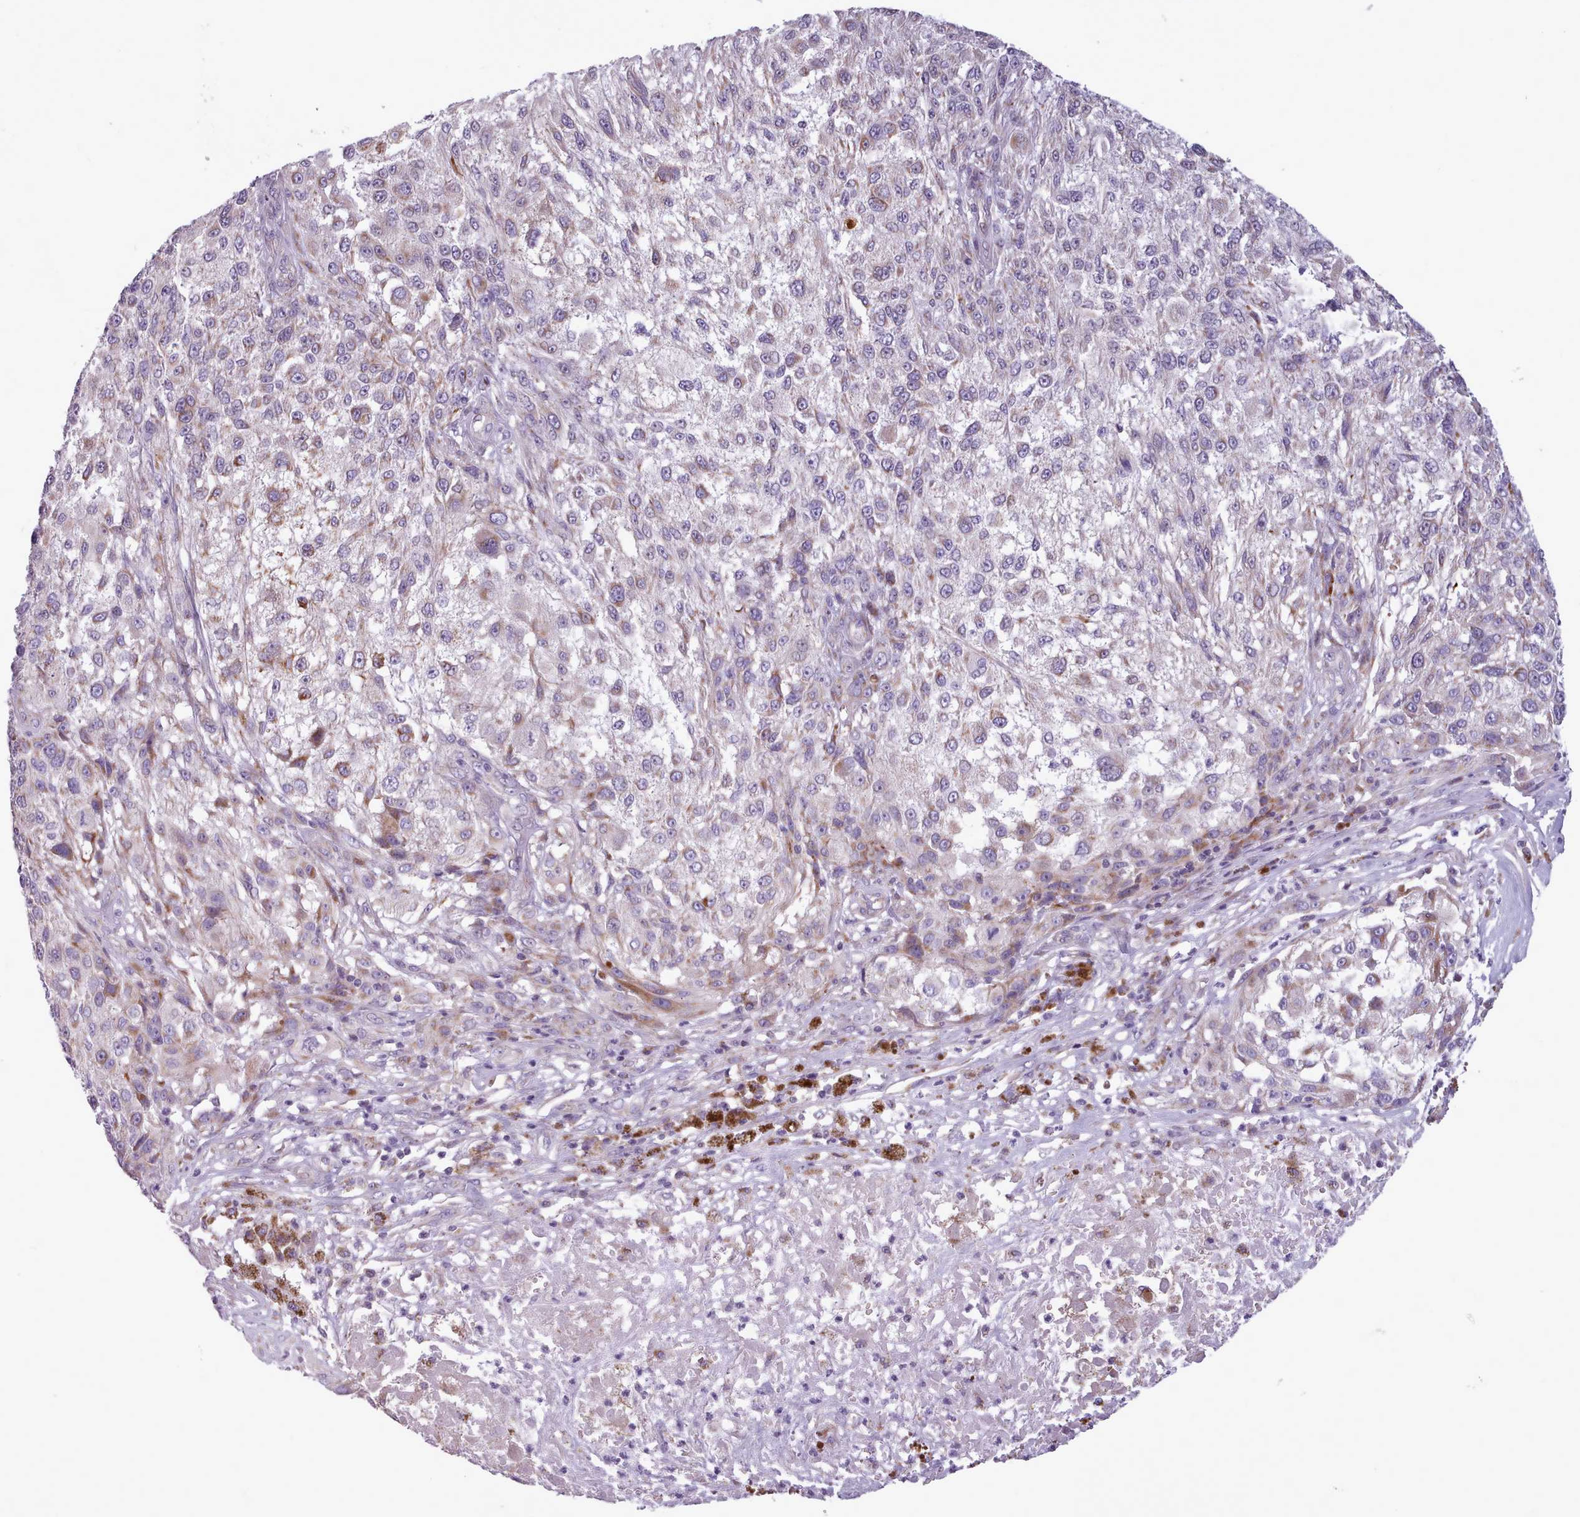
{"staining": {"intensity": "weak", "quantity": "<25%", "location": "cytoplasmic/membranous"}, "tissue": "melanoma", "cell_type": "Tumor cells", "image_type": "cancer", "snomed": [{"axis": "morphology", "description": "Normal morphology"}, {"axis": "morphology", "description": "Malignant melanoma, NOS"}, {"axis": "topography", "description": "Skin"}], "caption": "Melanoma stained for a protein using immunohistochemistry exhibits no expression tumor cells.", "gene": "AVL9", "patient": {"sex": "female", "age": 72}}